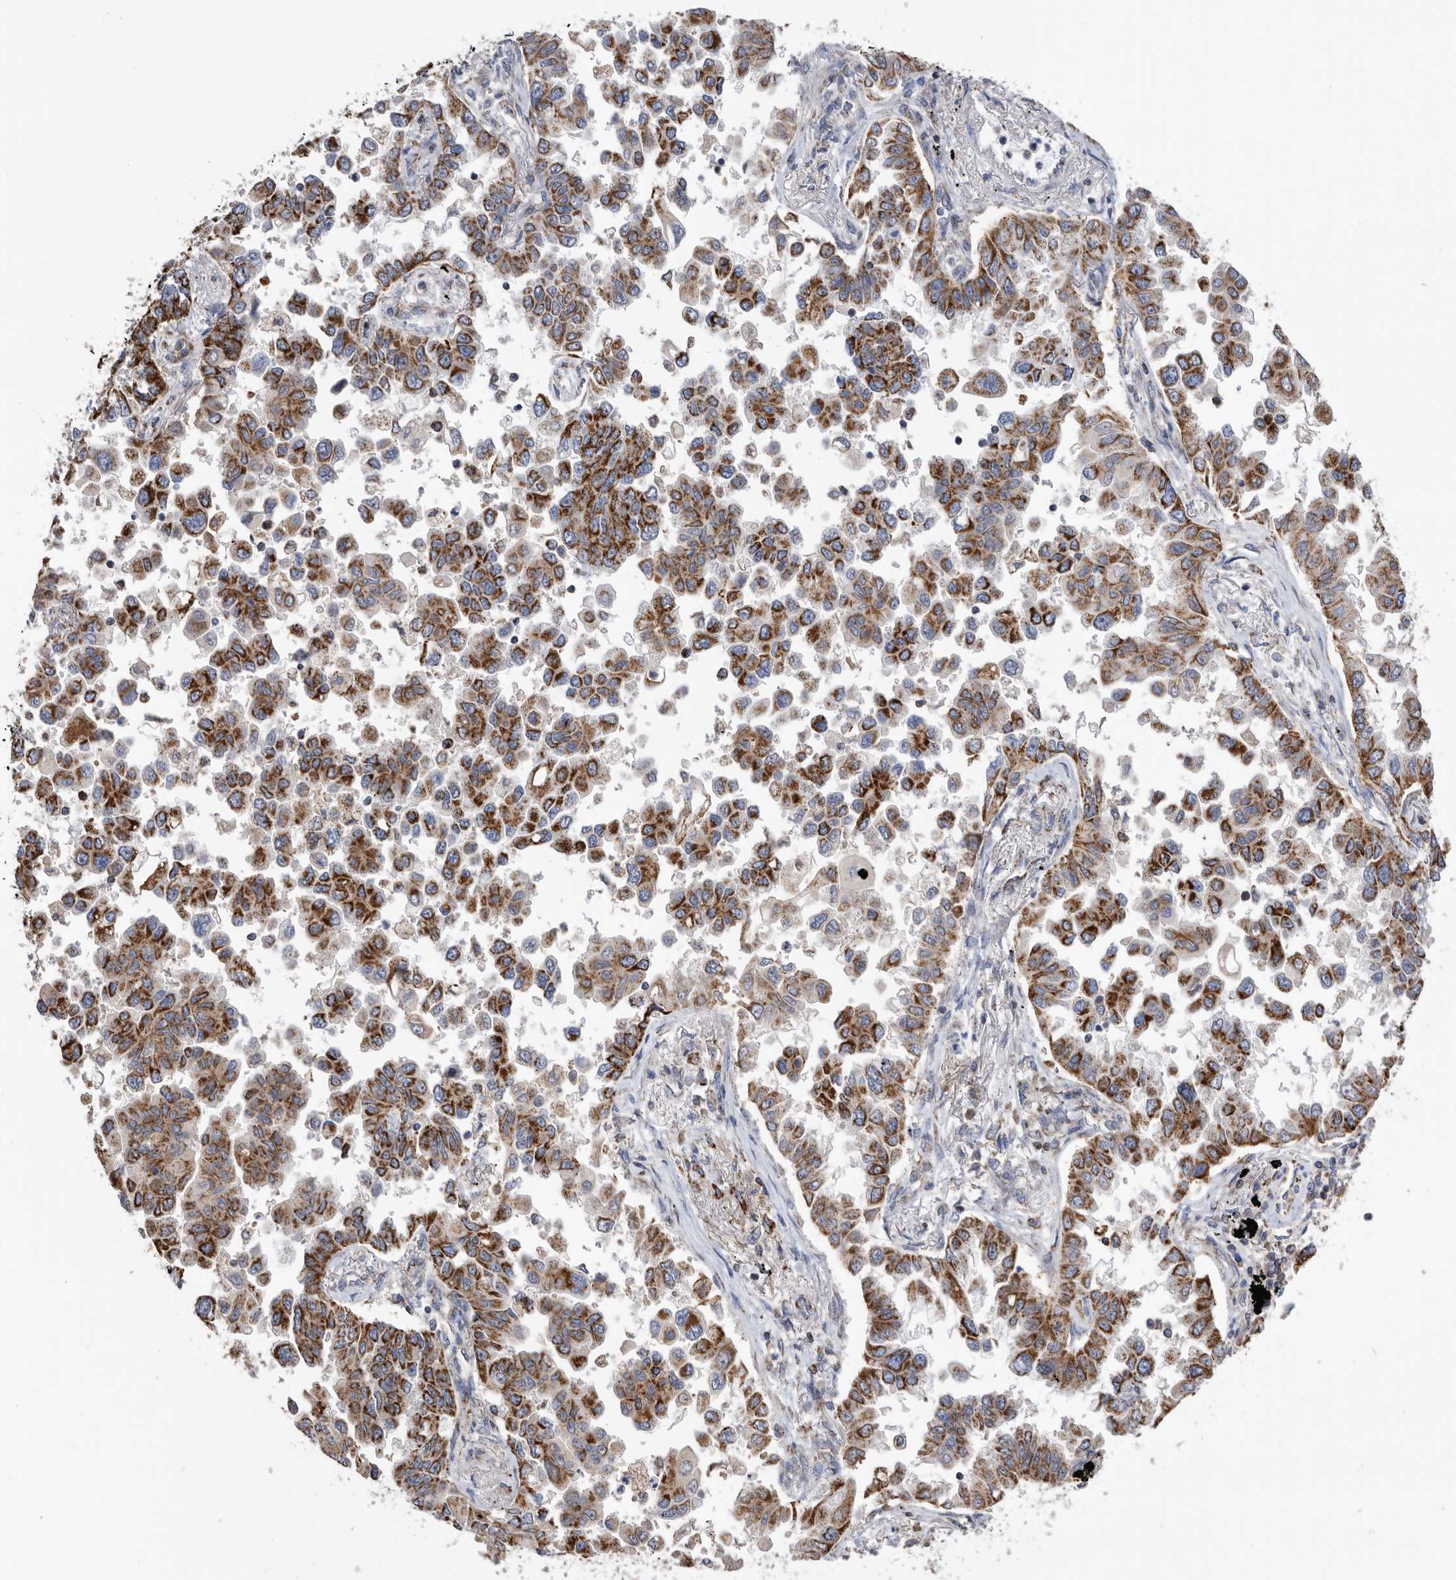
{"staining": {"intensity": "strong", "quantity": ">75%", "location": "cytoplasmic/membranous"}, "tissue": "lung cancer", "cell_type": "Tumor cells", "image_type": "cancer", "snomed": [{"axis": "morphology", "description": "Adenocarcinoma, NOS"}, {"axis": "topography", "description": "Lung"}], "caption": "Immunohistochemical staining of adenocarcinoma (lung) exhibits high levels of strong cytoplasmic/membranous staining in about >75% of tumor cells.", "gene": "WFDC1", "patient": {"sex": "female", "age": 67}}